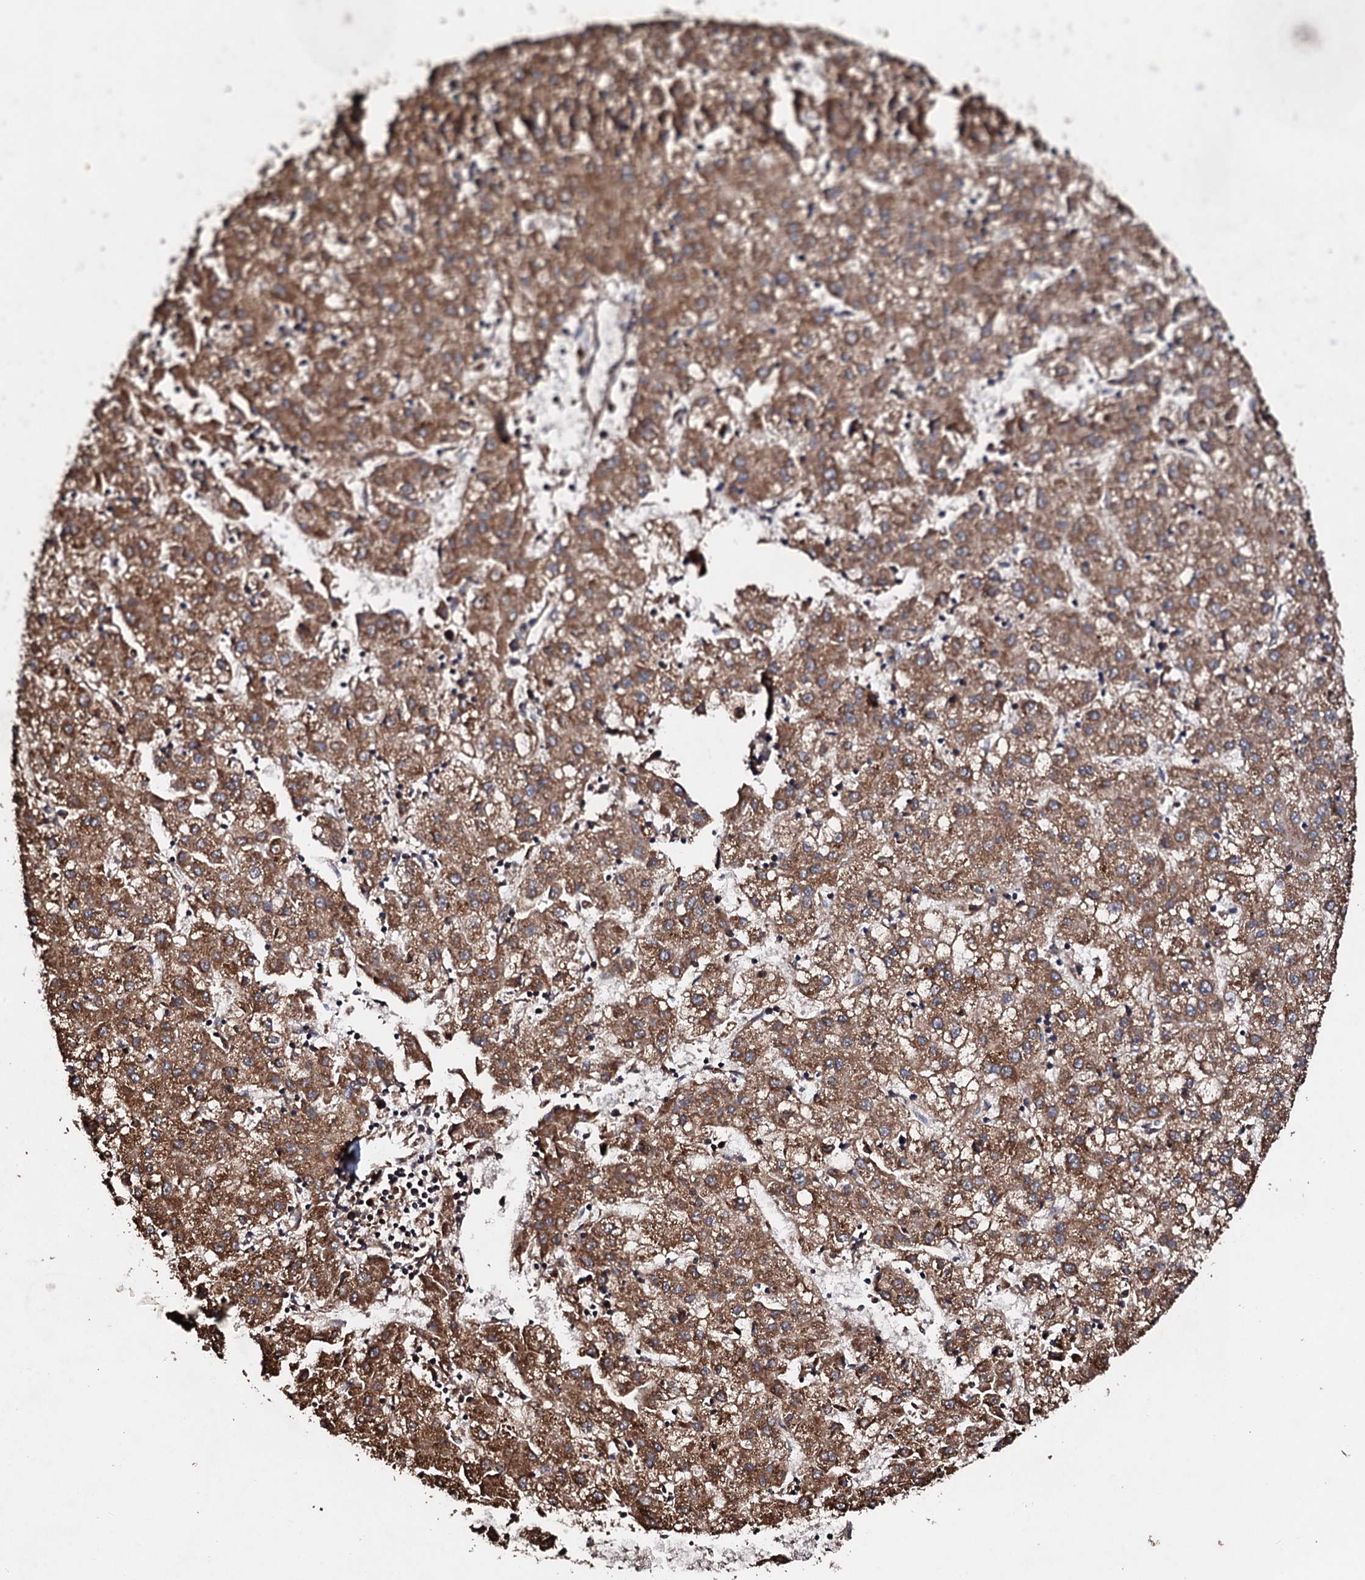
{"staining": {"intensity": "moderate", "quantity": ">75%", "location": "cytoplasmic/membranous"}, "tissue": "liver cancer", "cell_type": "Tumor cells", "image_type": "cancer", "snomed": [{"axis": "morphology", "description": "Carcinoma, Hepatocellular, NOS"}, {"axis": "topography", "description": "Liver"}], "caption": "Hepatocellular carcinoma (liver) was stained to show a protein in brown. There is medium levels of moderate cytoplasmic/membranous positivity in about >75% of tumor cells.", "gene": "CKAP5", "patient": {"sex": "male", "age": 72}}